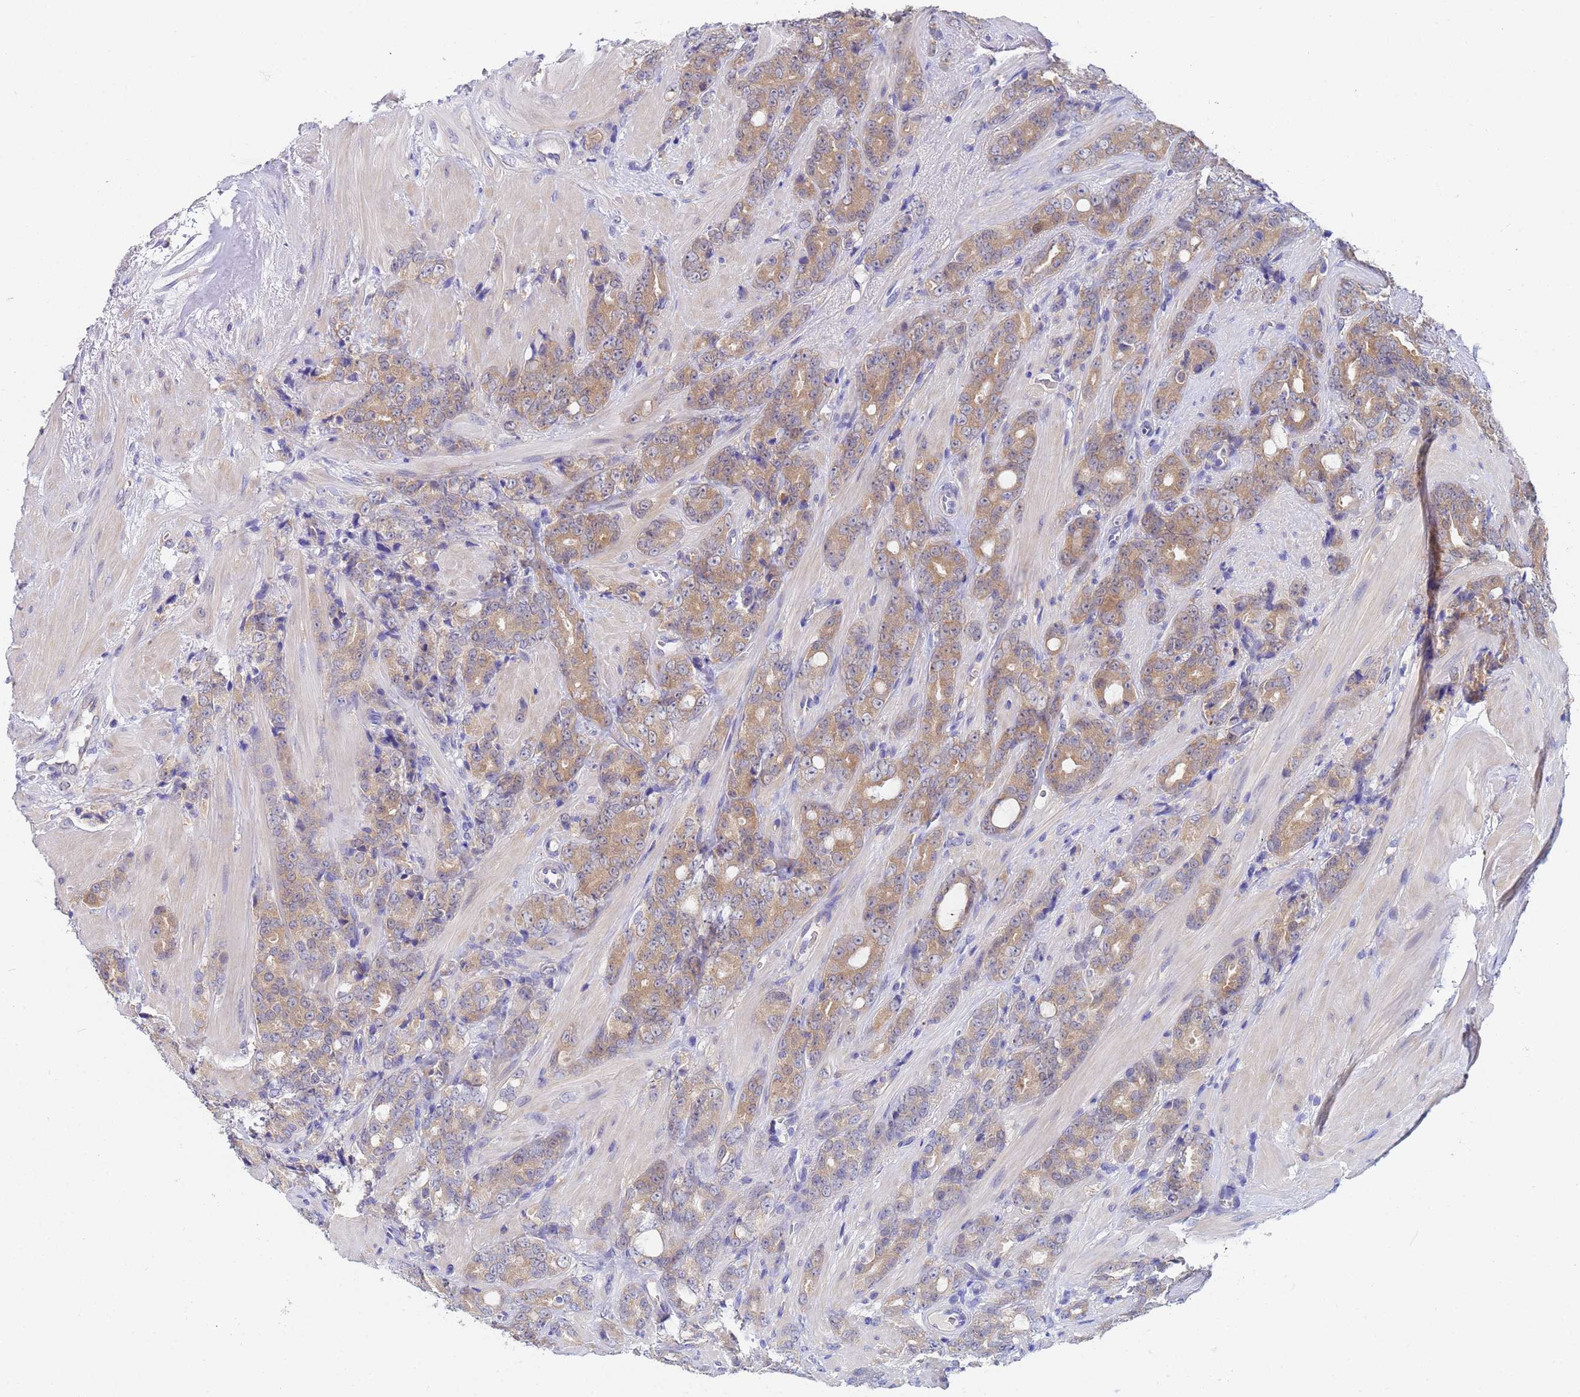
{"staining": {"intensity": "moderate", "quantity": ">75%", "location": "cytoplasmic/membranous"}, "tissue": "prostate cancer", "cell_type": "Tumor cells", "image_type": "cancer", "snomed": [{"axis": "morphology", "description": "Adenocarcinoma, High grade"}, {"axis": "topography", "description": "Prostate"}], "caption": "Immunohistochemistry (IHC) histopathology image of neoplastic tissue: prostate high-grade adenocarcinoma stained using immunohistochemistry (IHC) displays medium levels of moderate protein expression localized specifically in the cytoplasmic/membranous of tumor cells, appearing as a cytoplasmic/membranous brown color.", "gene": "TTLL11", "patient": {"sex": "male", "age": 62}}